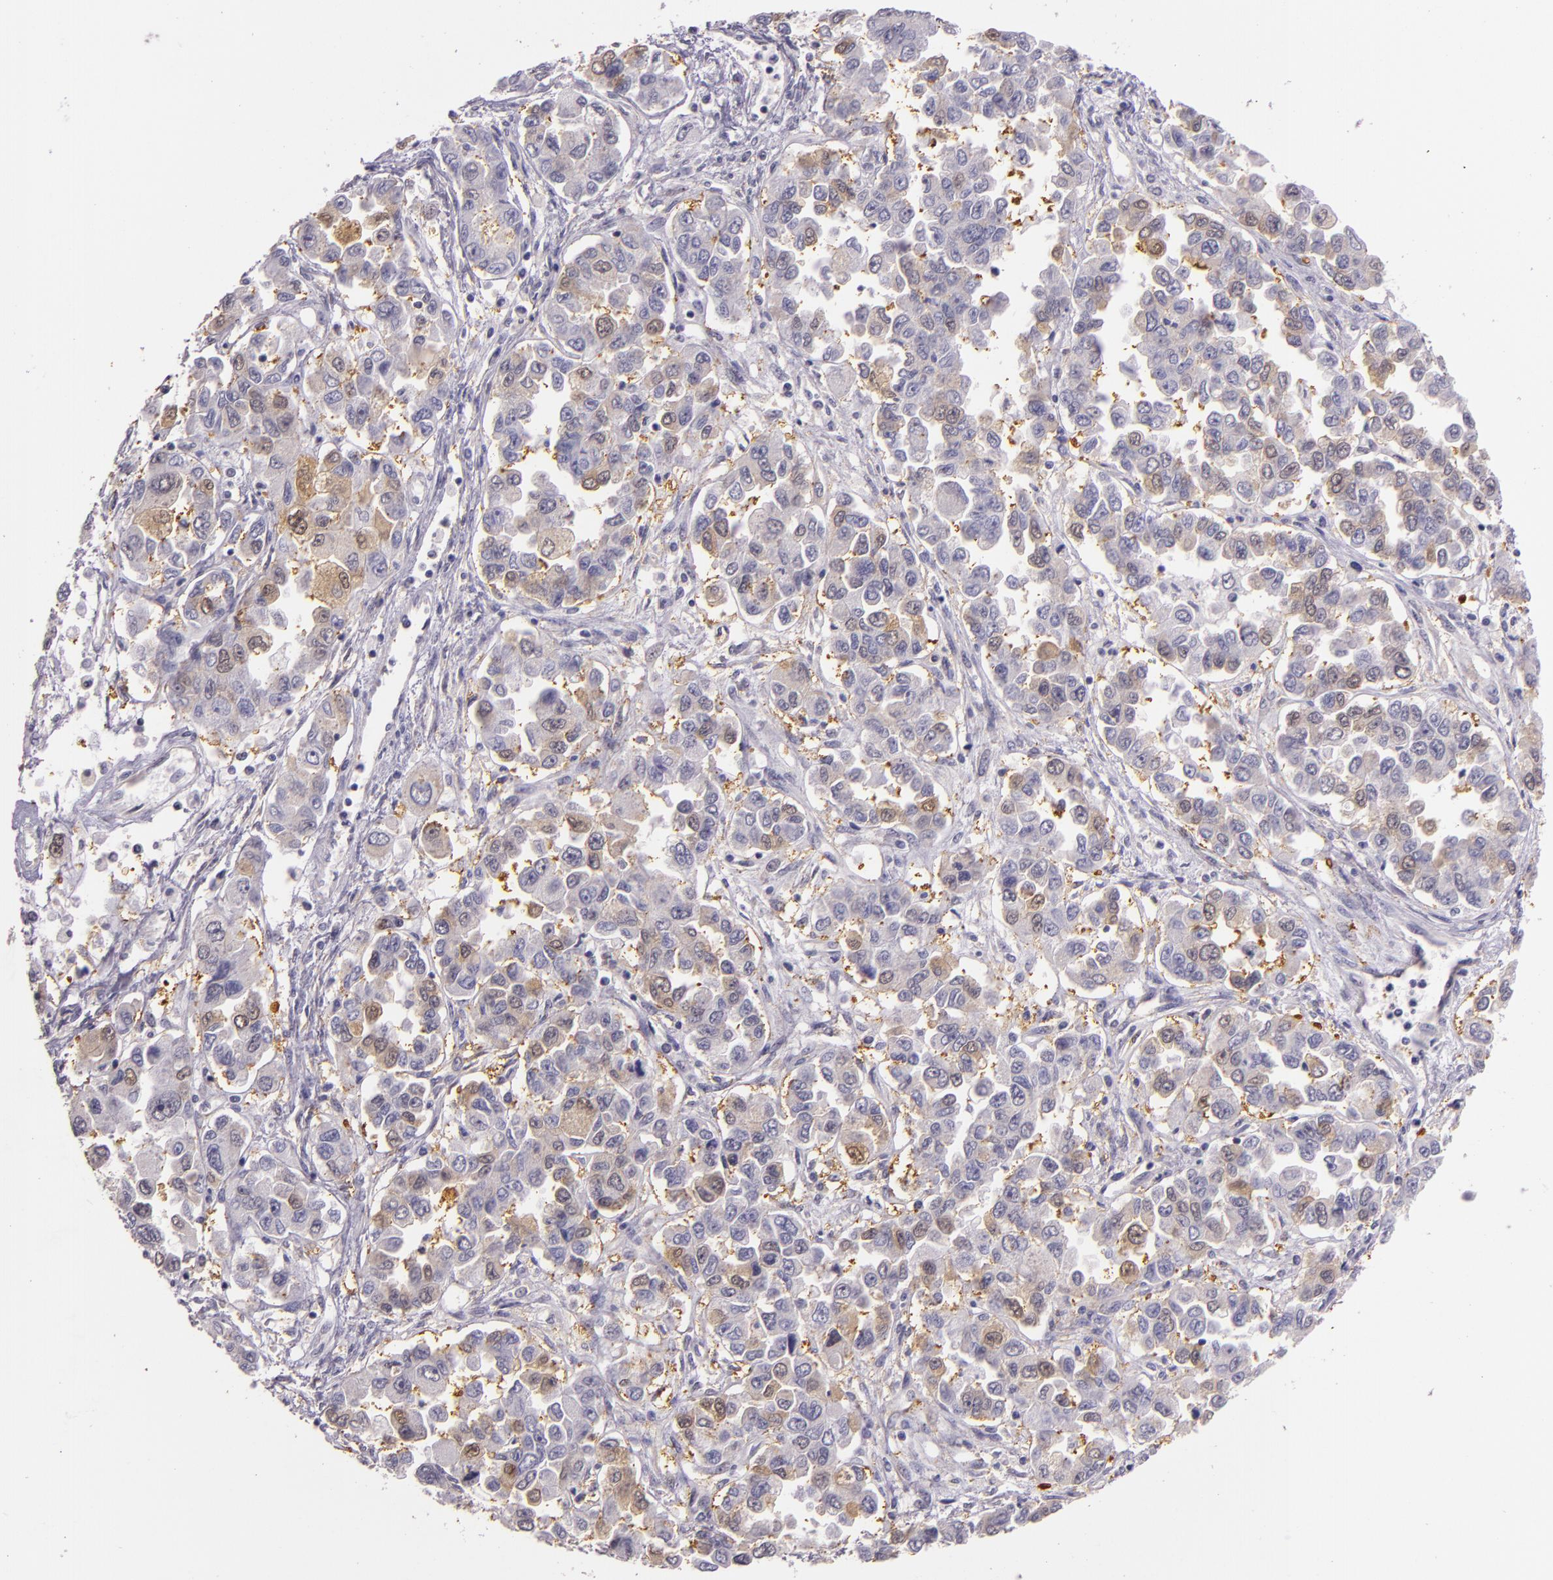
{"staining": {"intensity": "weak", "quantity": "<25%", "location": "cytoplasmic/membranous"}, "tissue": "ovarian cancer", "cell_type": "Tumor cells", "image_type": "cancer", "snomed": [{"axis": "morphology", "description": "Cystadenocarcinoma, serous, NOS"}, {"axis": "topography", "description": "Ovary"}], "caption": "This micrograph is of ovarian cancer (serous cystadenocarcinoma) stained with immunohistochemistry to label a protein in brown with the nuclei are counter-stained blue. There is no positivity in tumor cells.", "gene": "HSPA8", "patient": {"sex": "female", "age": 84}}